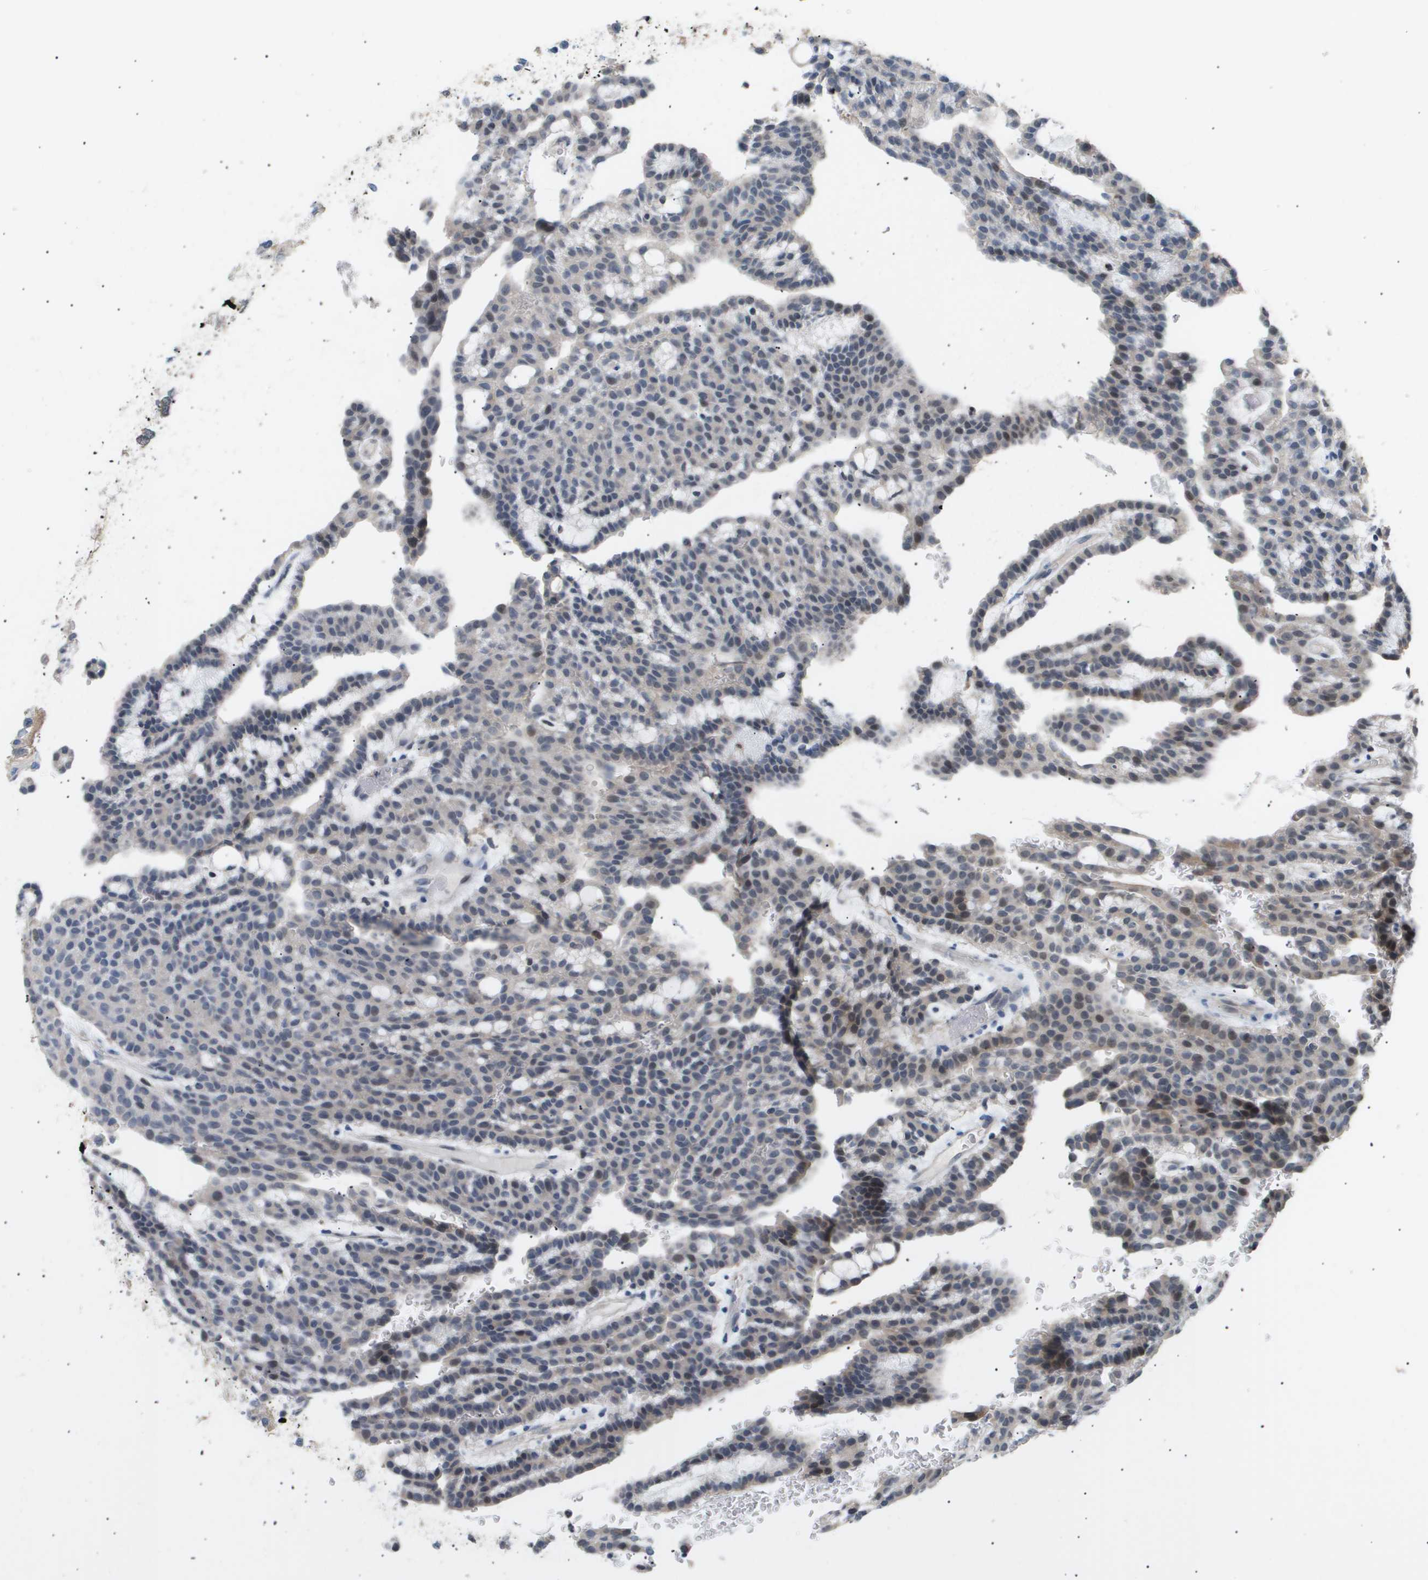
{"staining": {"intensity": "weak", "quantity": "<25%", "location": "cytoplasmic/membranous"}, "tissue": "renal cancer", "cell_type": "Tumor cells", "image_type": "cancer", "snomed": [{"axis": "morphology", "description": "Adenocarcinoma, NOS"}, {"axis": "topography", "description": "Kidney"}], "caption": "Immunohistochemistry (IHC) of renal cancer shows no expression in tumor cells.", "gene": "AKR1A1", "patient": {"sex": "male", "age": 63}}